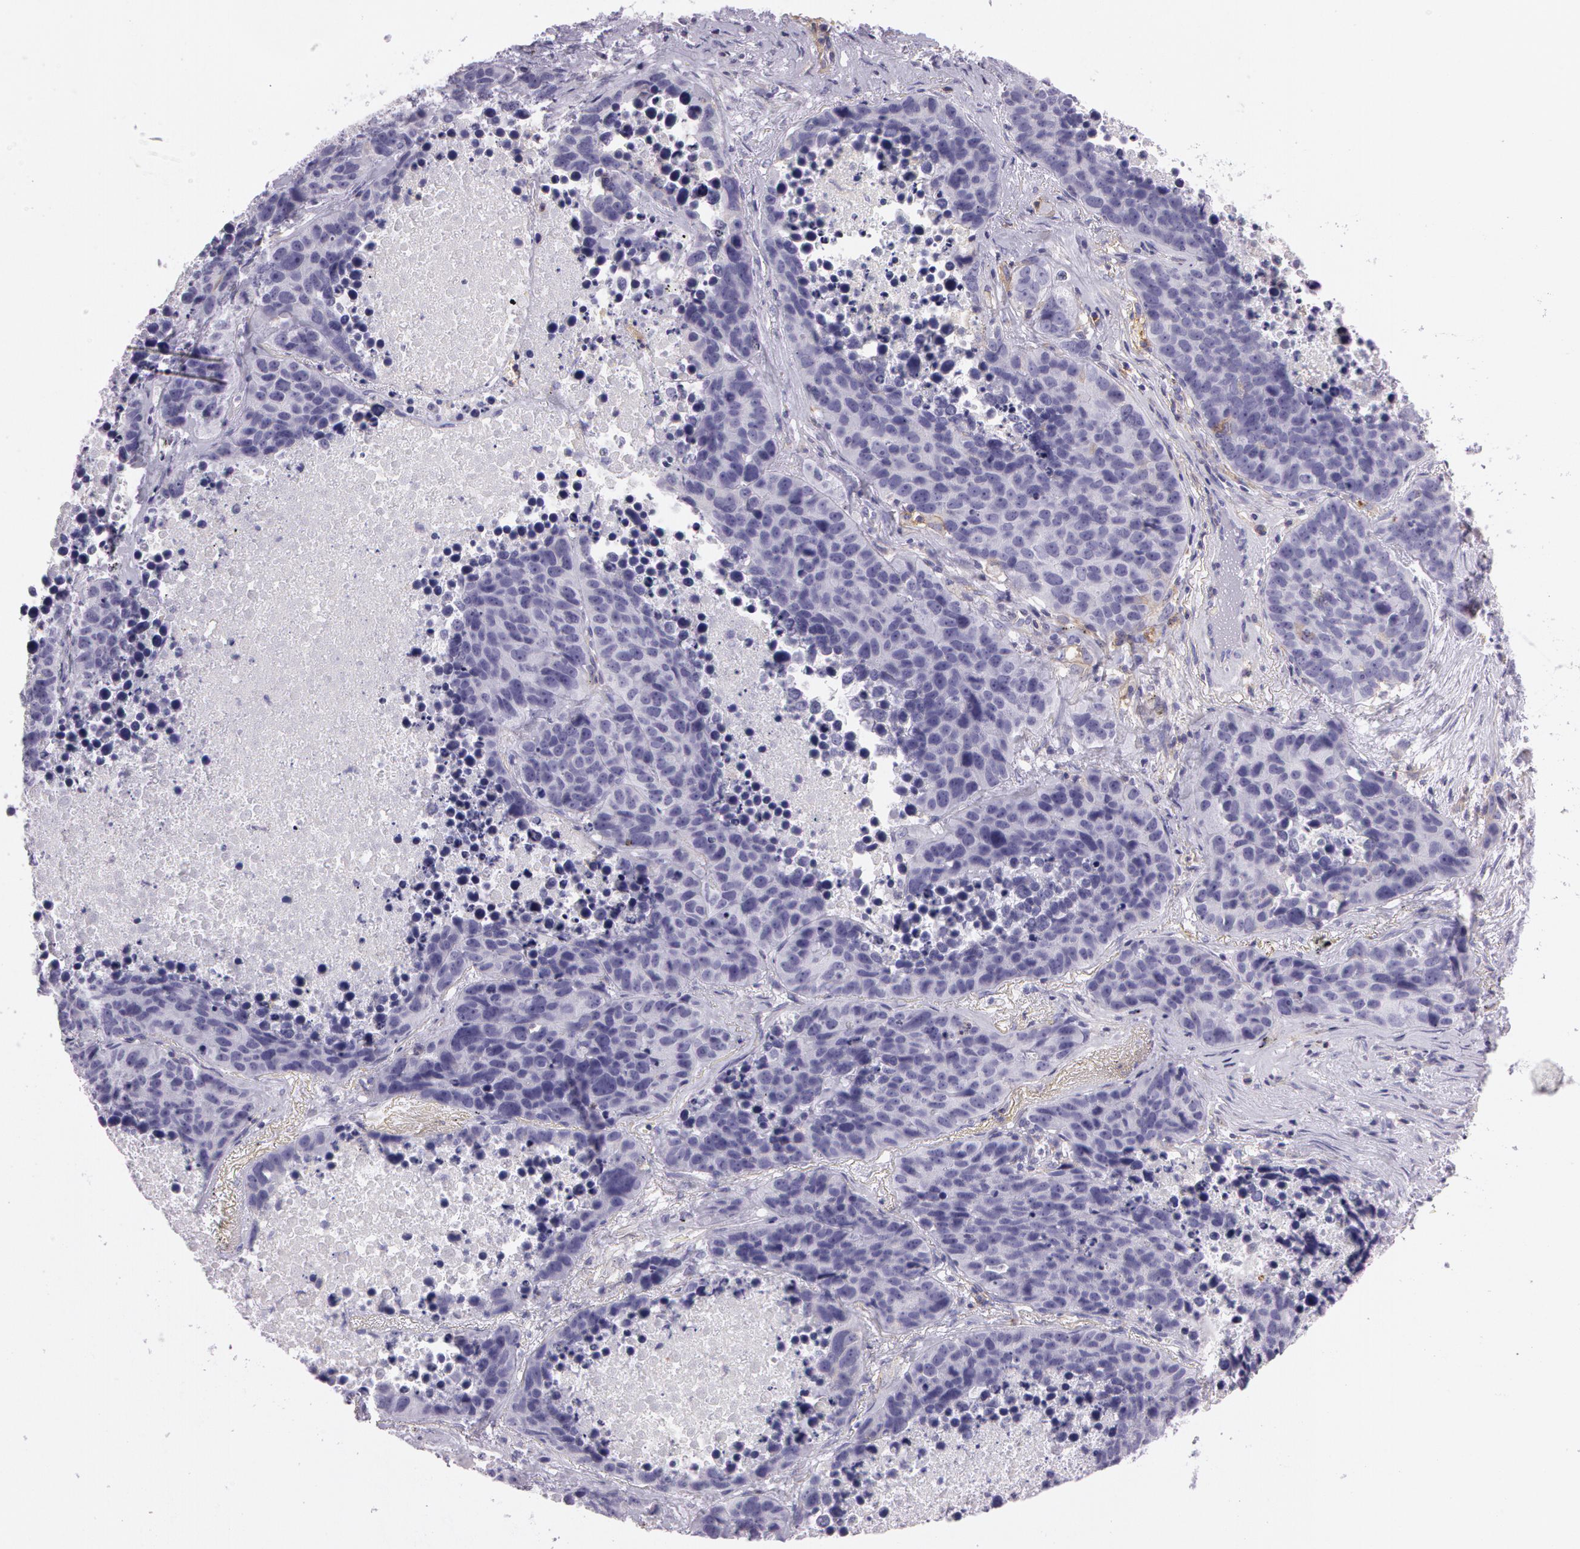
{"staining": {"intensity": "negative", "quantity": "none", "location": "none"}, "tissue": "lung cancer", "cell_type": "Tumor cells", "image_type": "cancer", "snomed": [{"axis": "morphology", "description": "Carcinoid, malignant, NOS"}, {"axis": "topography", "description": "Lung"}], "caption": "A histopathology image of human lung cancer (malignant carcinoid) is negative for staining in tumor cells. (Immunohistochemistry (ihc), brightfield microscopy, high magnification).", "gene": "LY75", "patient": {"sex": "male", "age": 60}}